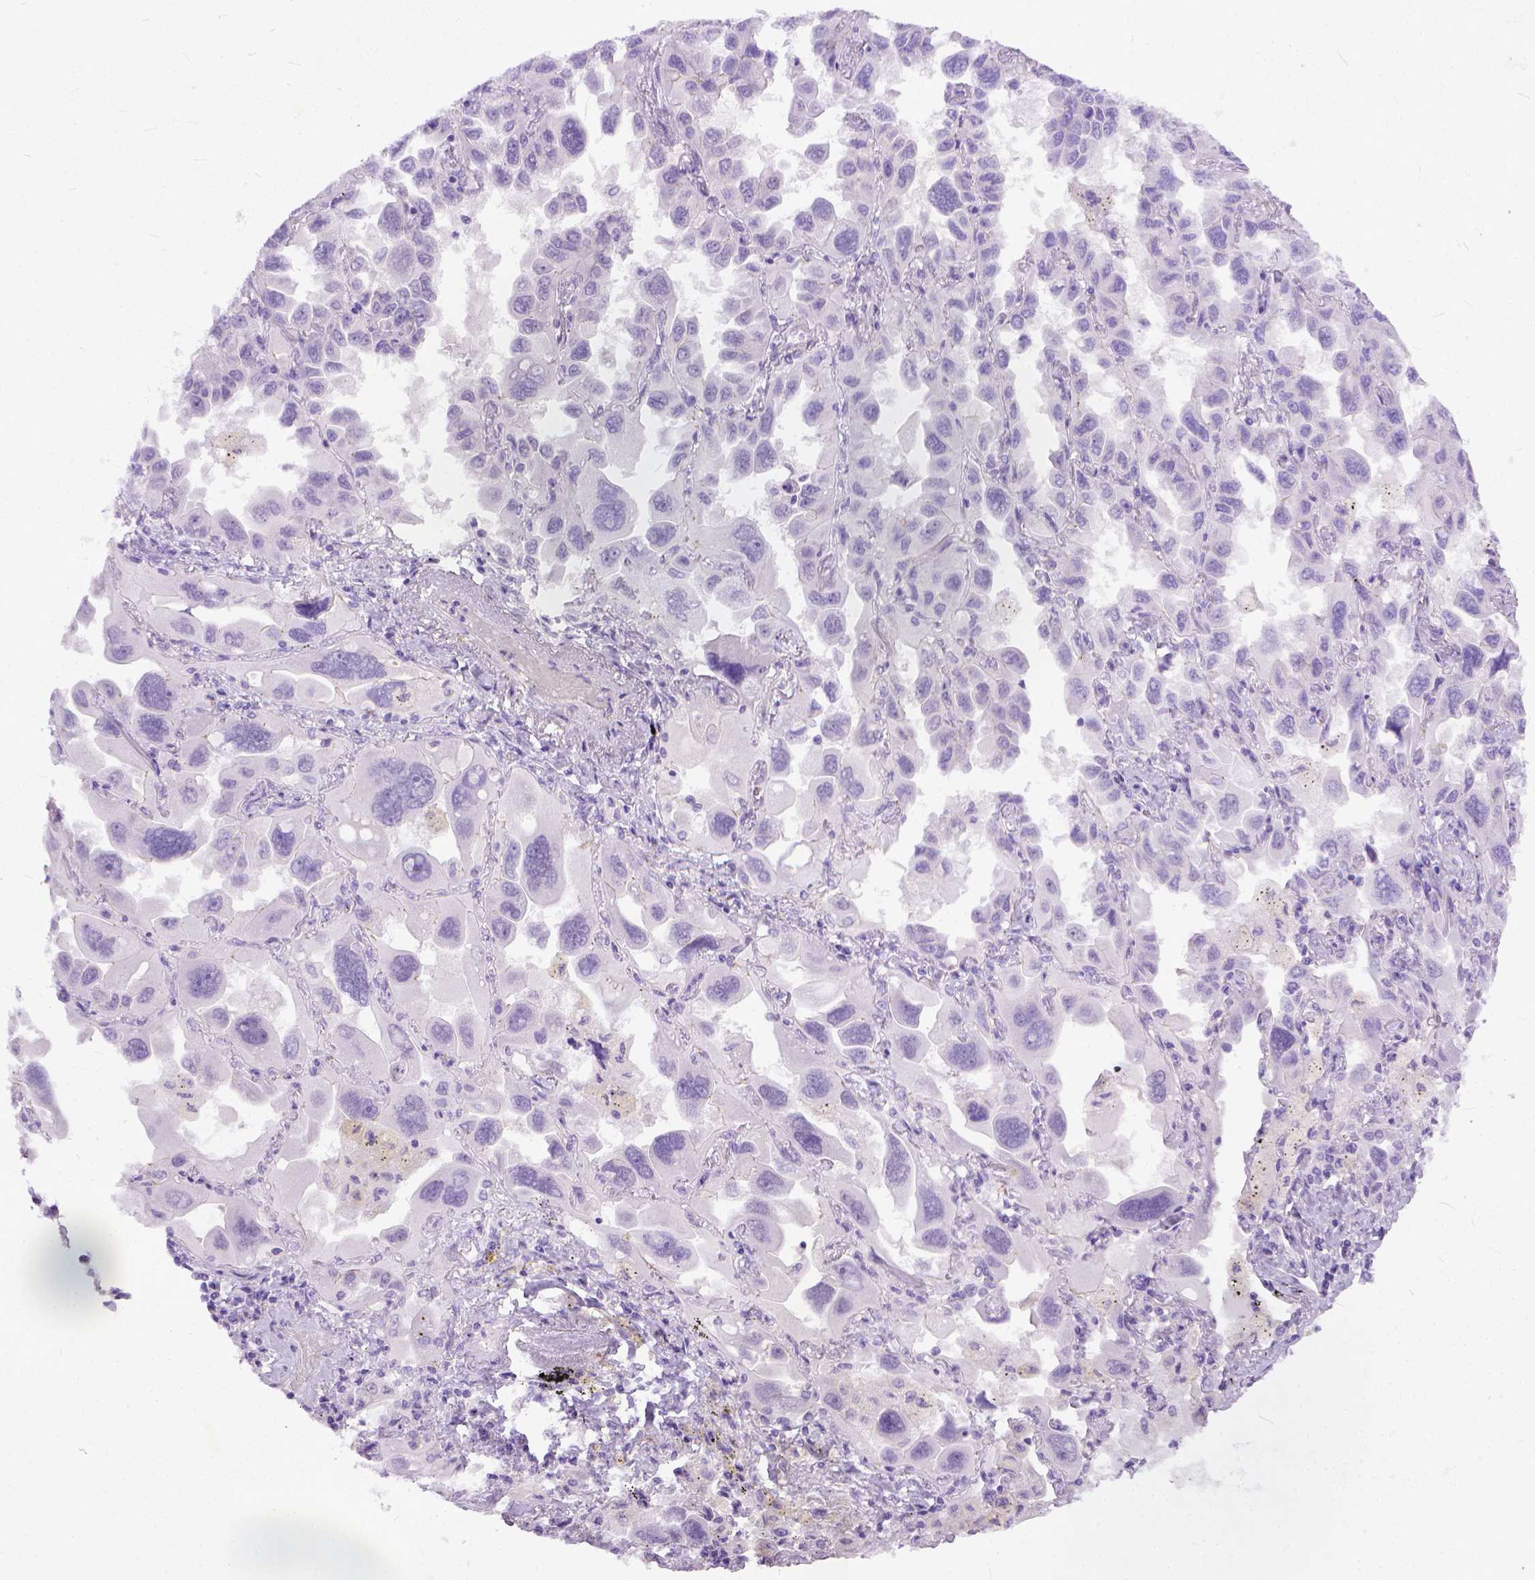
{"staining": {"intensity": "negative", "quantity": "none", "location": "none"}, "tissue": "lung cancer", "cell_type": "Tumor cells", "image_type": "cancer", "snomed": [{"axis": "morphology", "description": "Adenocarcinoma, NOS"}, {"axis": "topography", "description": "Lung"}], "caption": "Tumor cells show no significant staining in adenocarcinoma (lung). (DAB immunohistochemistry (IHC) with hematoxylin counter stain).", "gene": "ADGRF1", "patient": {"sex": "male", "age": 64}}